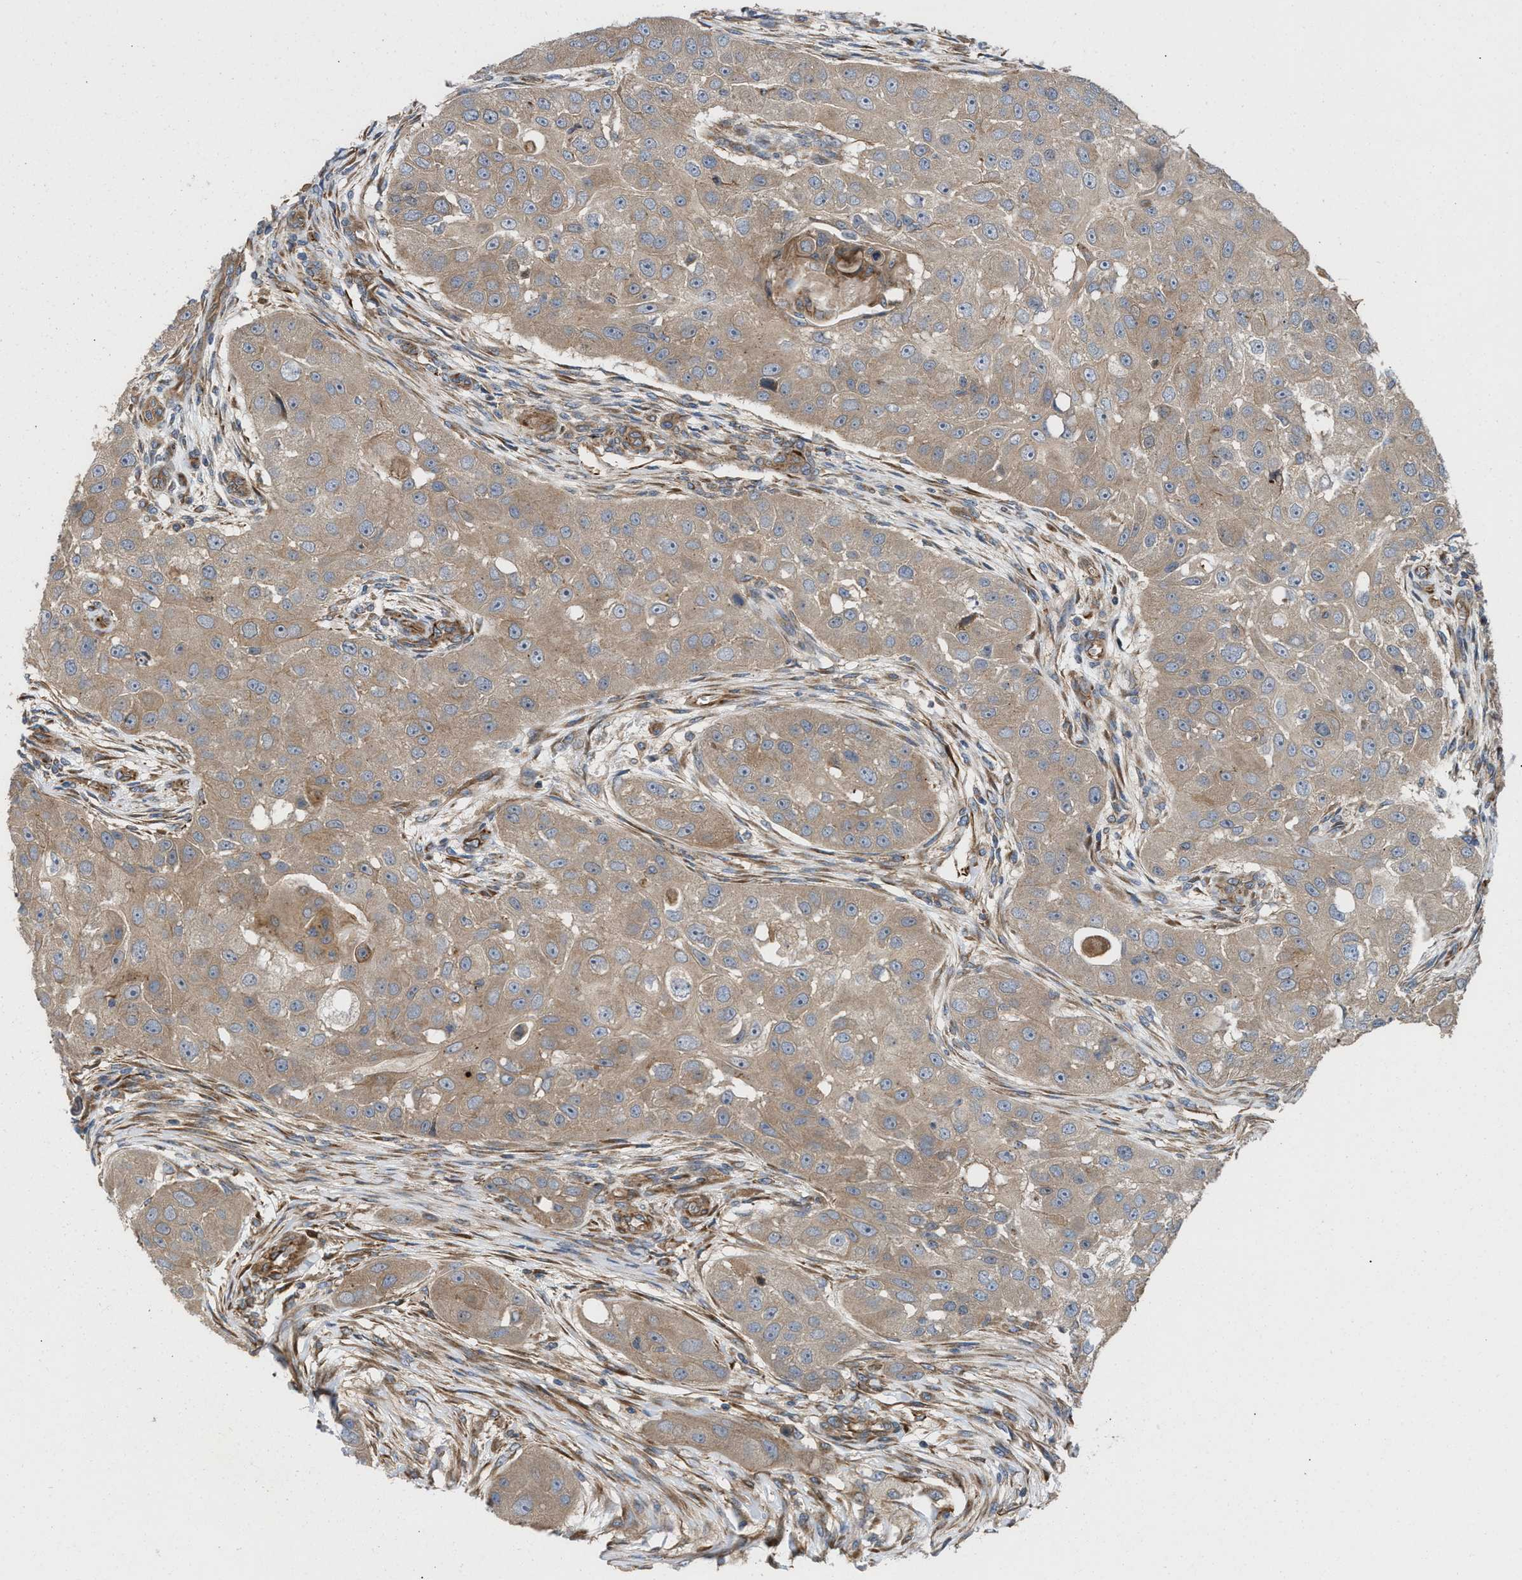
{"staining": {"intensity": "weak", "quantity": ">75%", "location": "cytoplasmic/membranous"}, "tissue": "head and neck cancer", "cell_type": "Tumor cells", "image_type": "cancer", "snomed": [{"axis": "morphology", "description": "Normal tissue, NOS"}, {"axis": "morphology", "description": "Squamous cell carcinoma, NOS"}, {"axis": "topography", "description": "Skeletal muscle"}, {"axis": "topography", "description": "Head-Neck"}], "caption": "Immunohistochemistry (IHC) image of neoplastic tissue: head and neck squamous cell carcinoma stained using immunohistochemistry (IHC) displays low levels of weak protein expression localized specifically in the cytoplasmic/membranous of tumor cells, appearing as a cytoplasmic/membranous brown color.", "gene": "EPS15L1", "patient": {"sex": "male", "age": 51}}